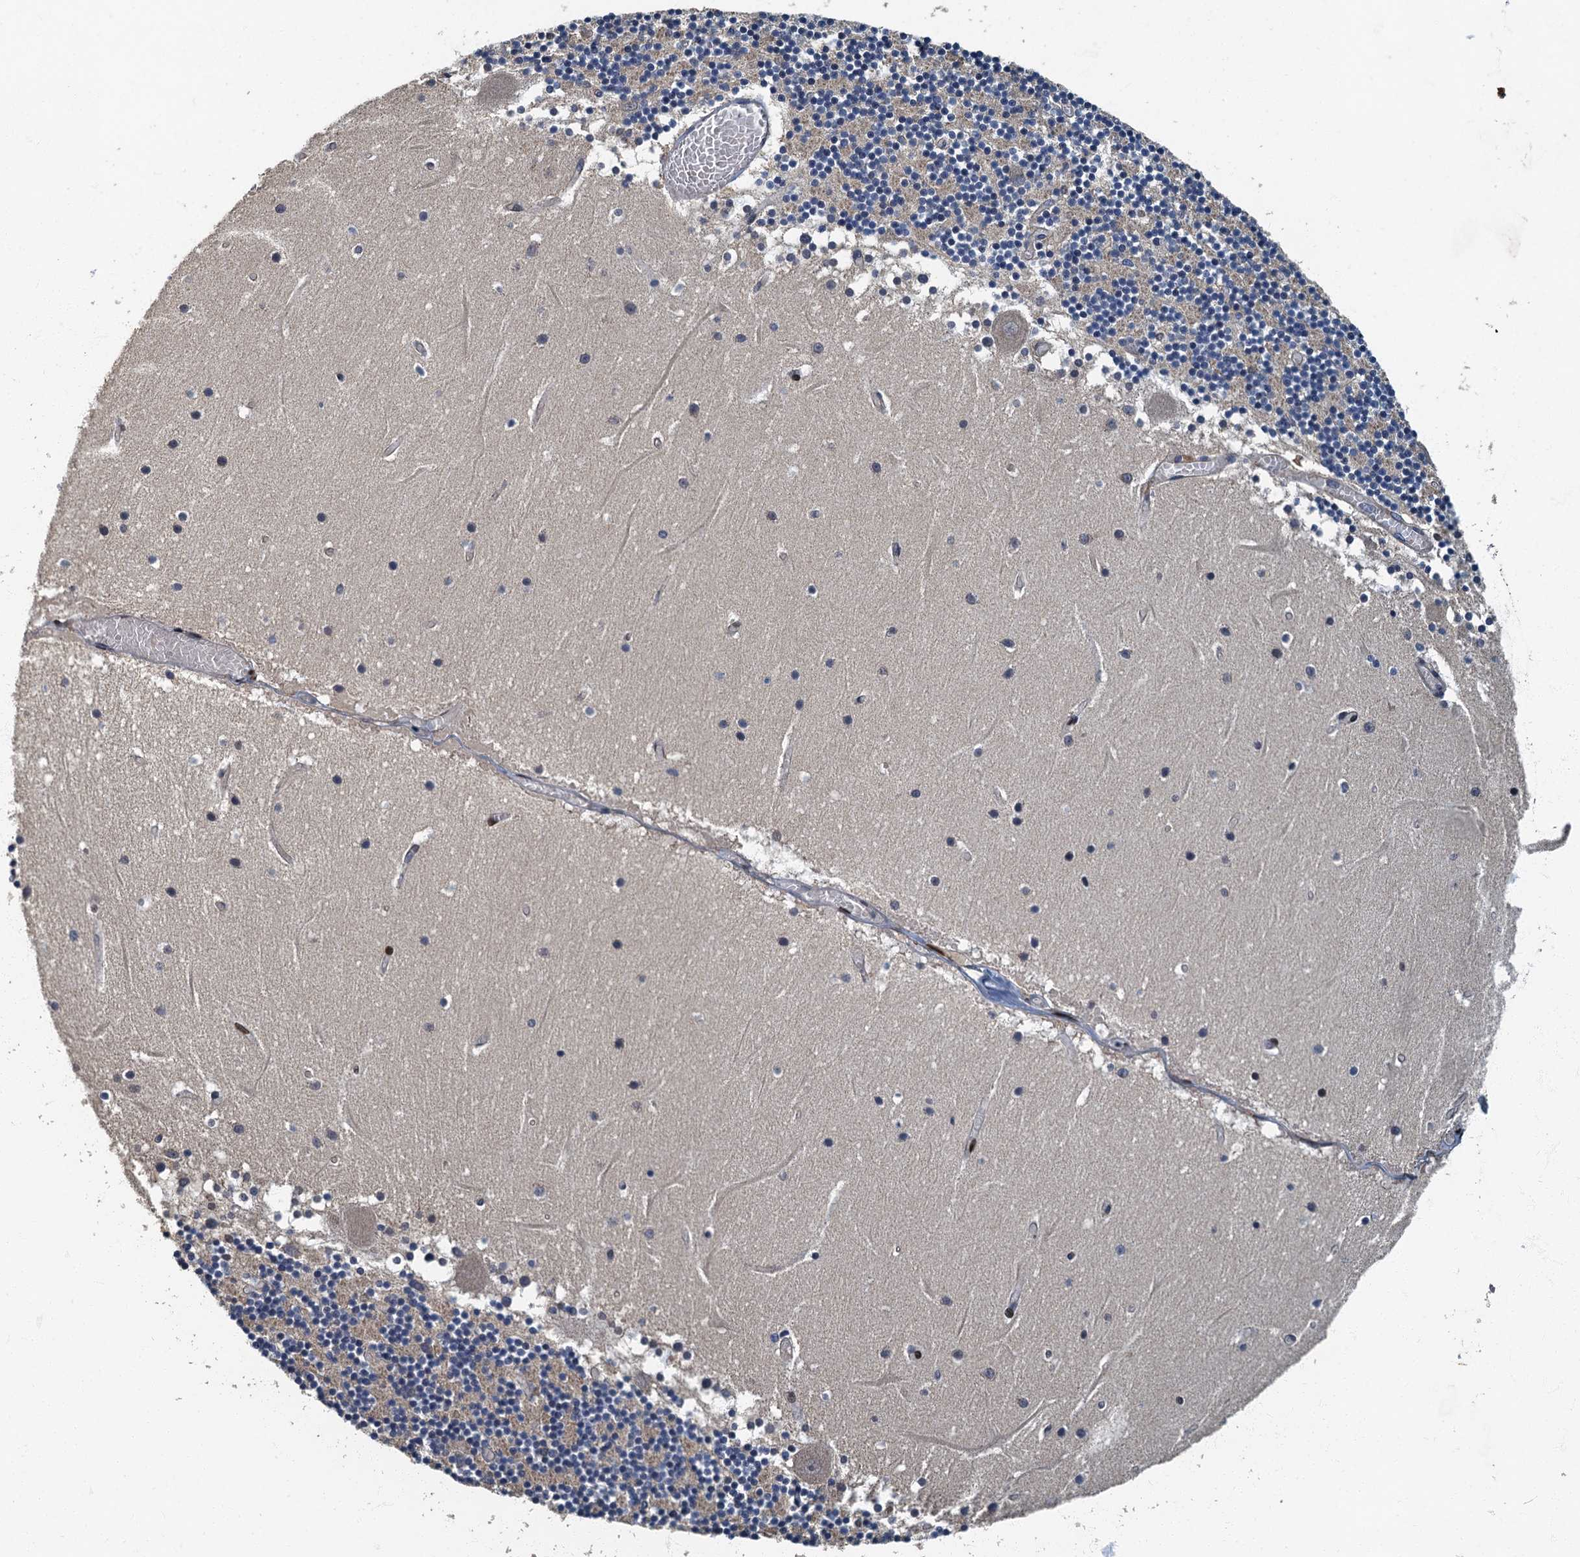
{"staining": {"intensity": "negative", "quantity": "none", "location": "none"}, "tissue": "cerebellum", "cell_type": "Cells in granular layer", "image_type": "normal", "snomed": [{"axis": "morphology", "description": "Normal tissue, NOS"}, {"axis": "topography", "description": "Cerebellum"}], "caption": "Cells in granular layer are negative for protein expression in benign human cerebellum. The staining is performed using DAB (3,3'-diaminobenzidine) brown chromogen with nuclei counter-stained in using hematoxylin.", "gene": "DDX49", "patient": {"sex": "female", "age": 28}}